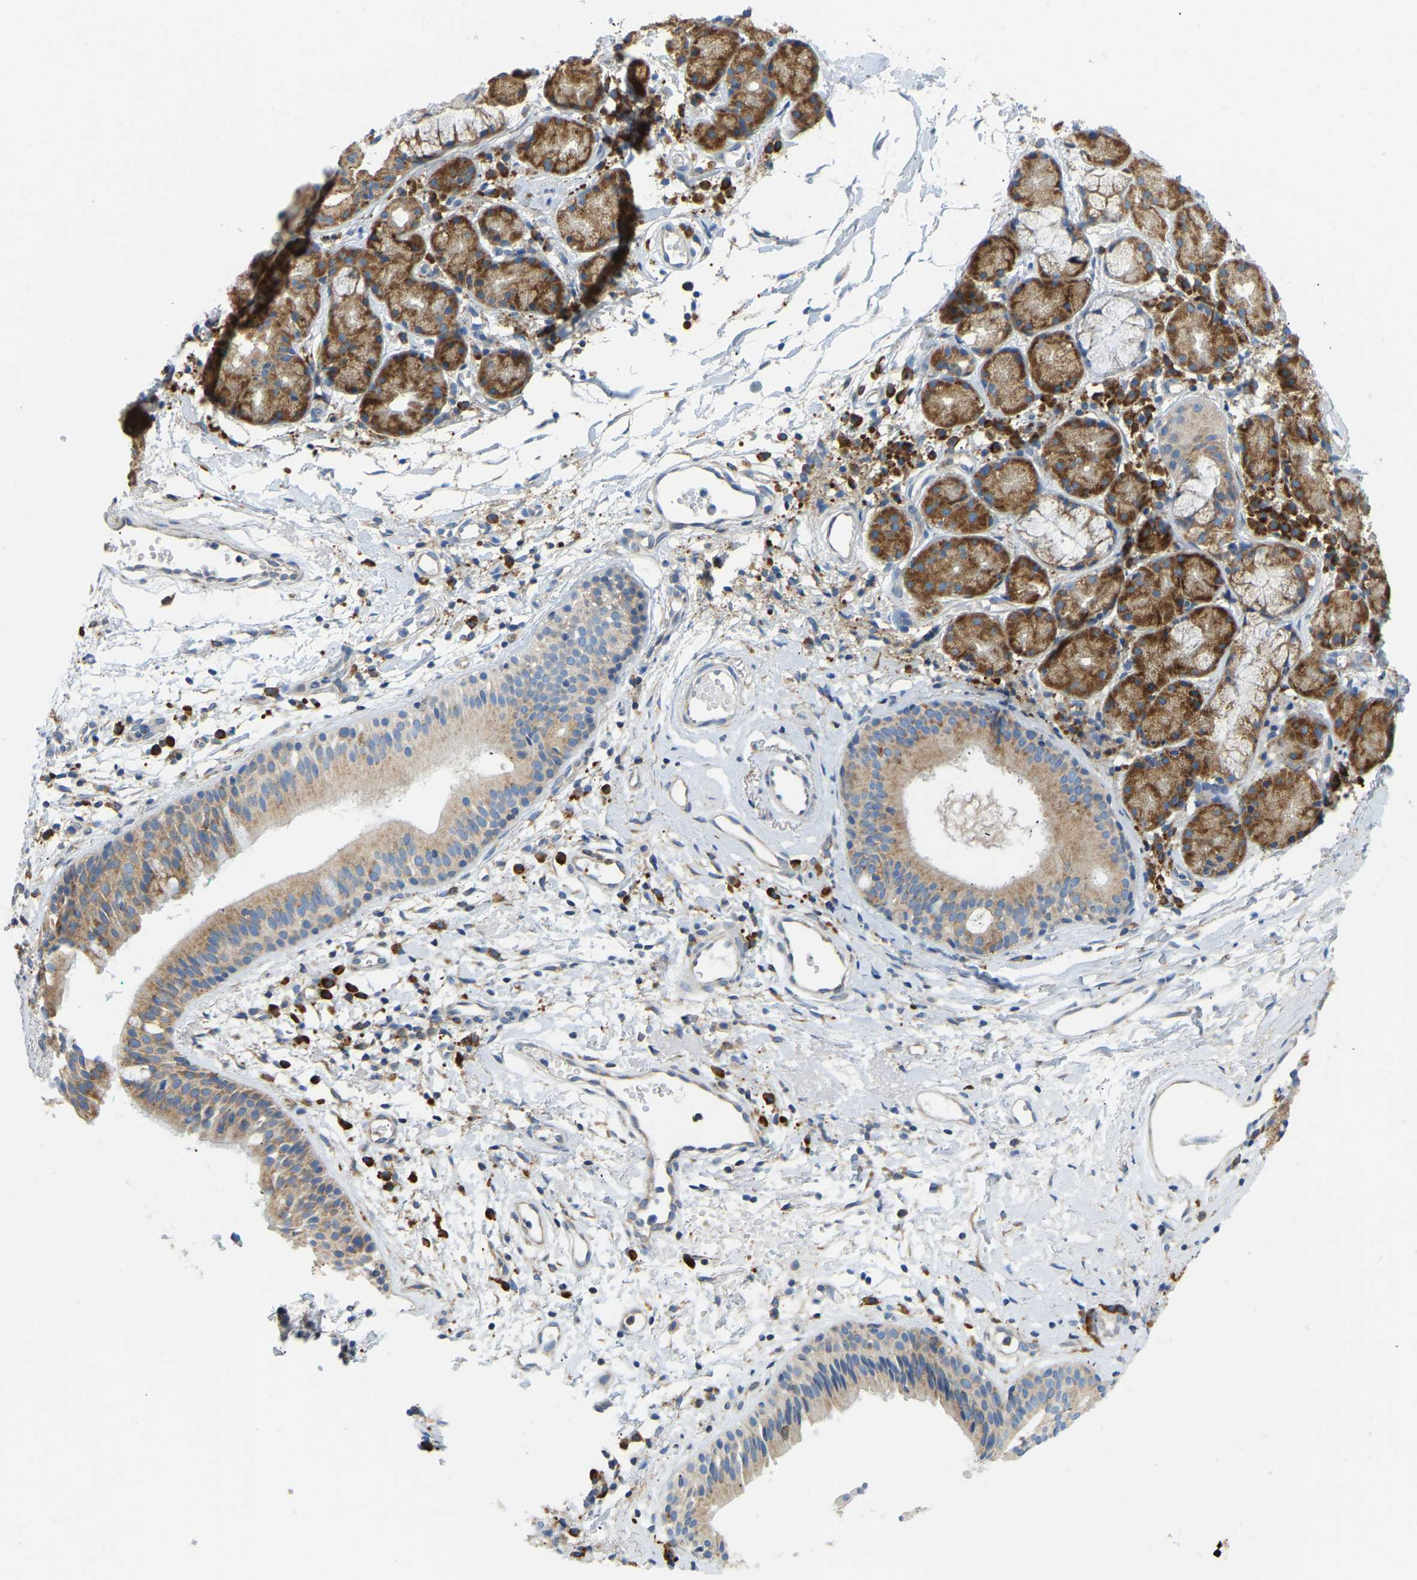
{"staining": {"intensity": "moderate", "quantity": ">75%", "location": "cytoplasmic/membranous"}, "tissue": "nasopharynx", "cell_type": "Respiratory epithelial cells", "image_type": "normal", "snomed": [{"axis": "morphology", "description": "Normal tissue, NOS"}, {"axis": "morphology", "description": "Basal cell carcinoma"}, {"axis": "topography", "description": "Cartilage tissue"}, {"axis": "topography", "description": "Nasopharynx"}, {"axis": "topography", "description": "Oral tissue"}], "caption": "Immunohistochemistry (DAB (3,3'-diaminobenzidine)) staining of benign human nasopharynx demonstrates moderate cytoplasmic/membranous protein staining in approximately >75% of respiratory epithelial cells. (Brightfield microscopy of DAB IHC at high magnification).", "gene": "SND1", "patient": {"sex": "female", "age": 77}}